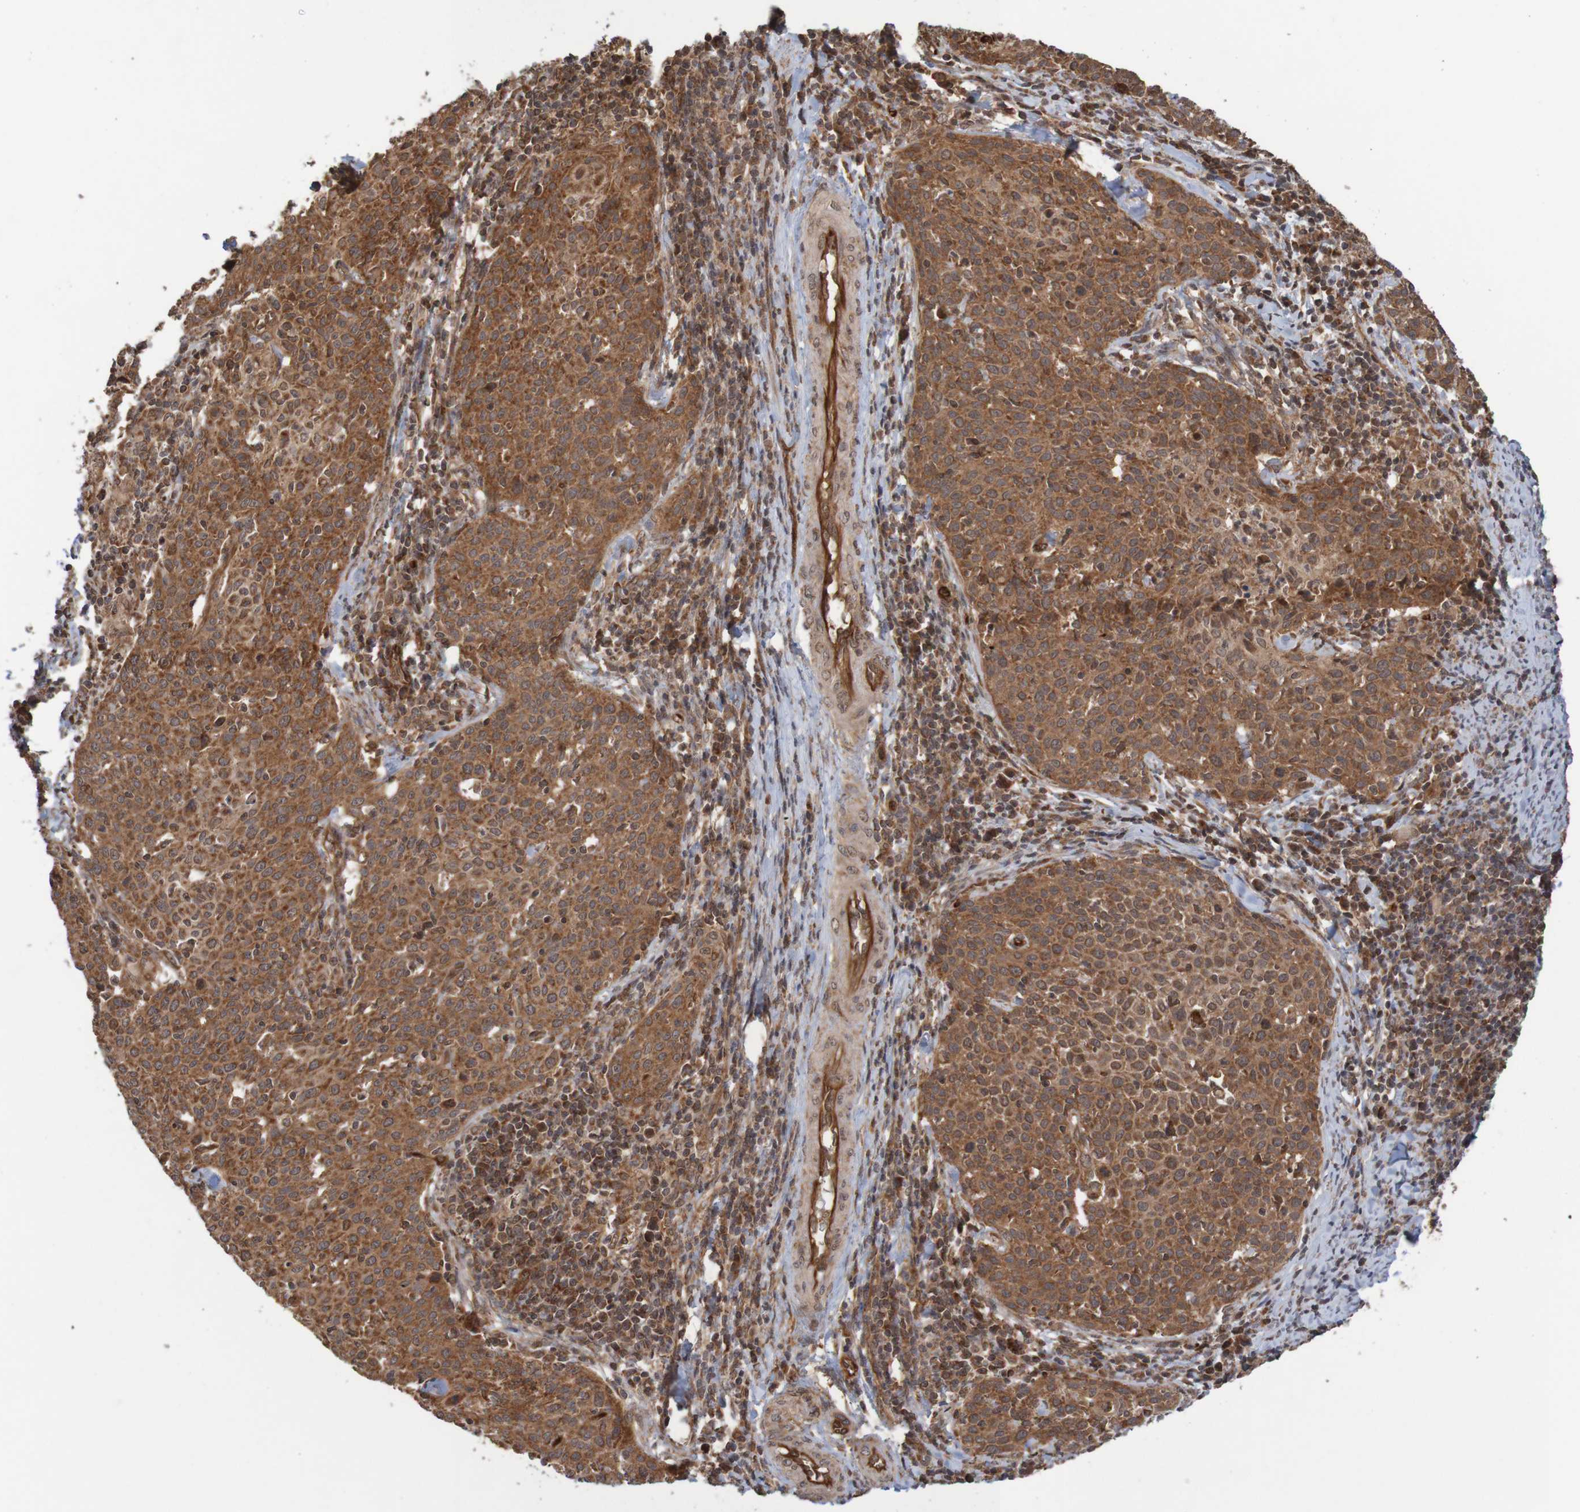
{"staining": {"intensity": "strong", "quantity": ">75%", "location": "cytoplasmic/membranous"}, "tissue": "cervical cancer", "cell_type": "Tumor cells", "image_type": "cancer", "snomed": [{"axis": "morphology", "description": "Squamous cell carcinoma, NOS"}, {"axis": "topography", "description": "Cervix"}], "caption": "The micrograph reveals staining of cervical cancer (squamous cell carcinoma), revealing strong cytoplasmic/membranous protein positivity (brown color) within tumor cells. Nuclei are stained in blue.", "gene": "MRPL52", "patient": {"sex": "female", "age": 38}}